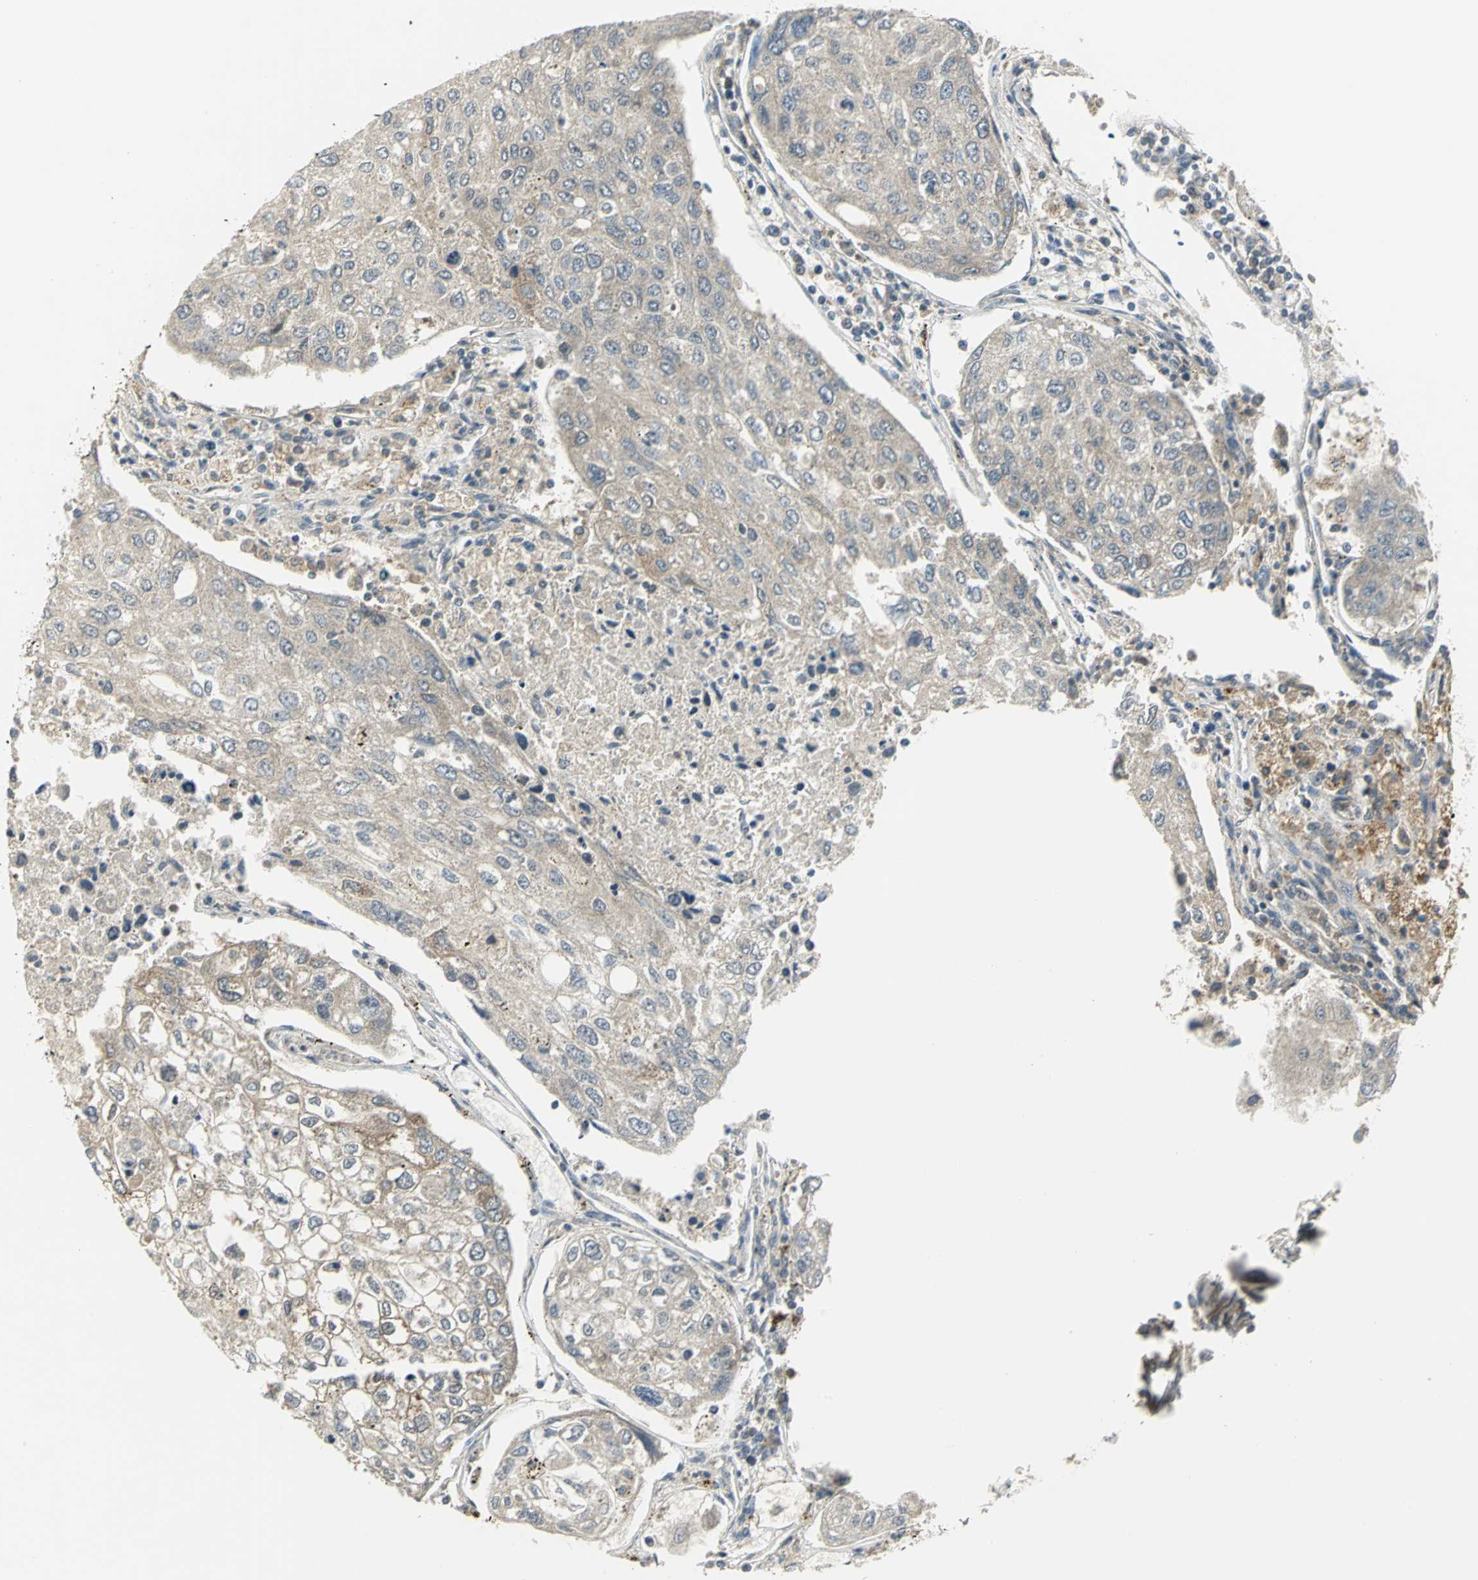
{"staining": {"intensity": "weak", "quantity": ">75%", "location": "cytoplasmic/membranous"}, "tissue": "urothelial cancer", "cell_type": "Tumor cells", "image_type": "cancer", "snomed": [{"axis": "morphology", "description": "Urothelial carcinoma, High grade"}, {"axis": "topography", "description": "Lymph node"}, {"axis": "topography", "description": "Urinary bladder"}], "caption": "Immunohistochemical staining of urothelial cancer shows low levels of weak cytoplasmic/membranous protein positivity in approximately >75% of tumor cells.", "gene": "MAPK8IP3", "patient": {"sex": "male", "age": 51}}